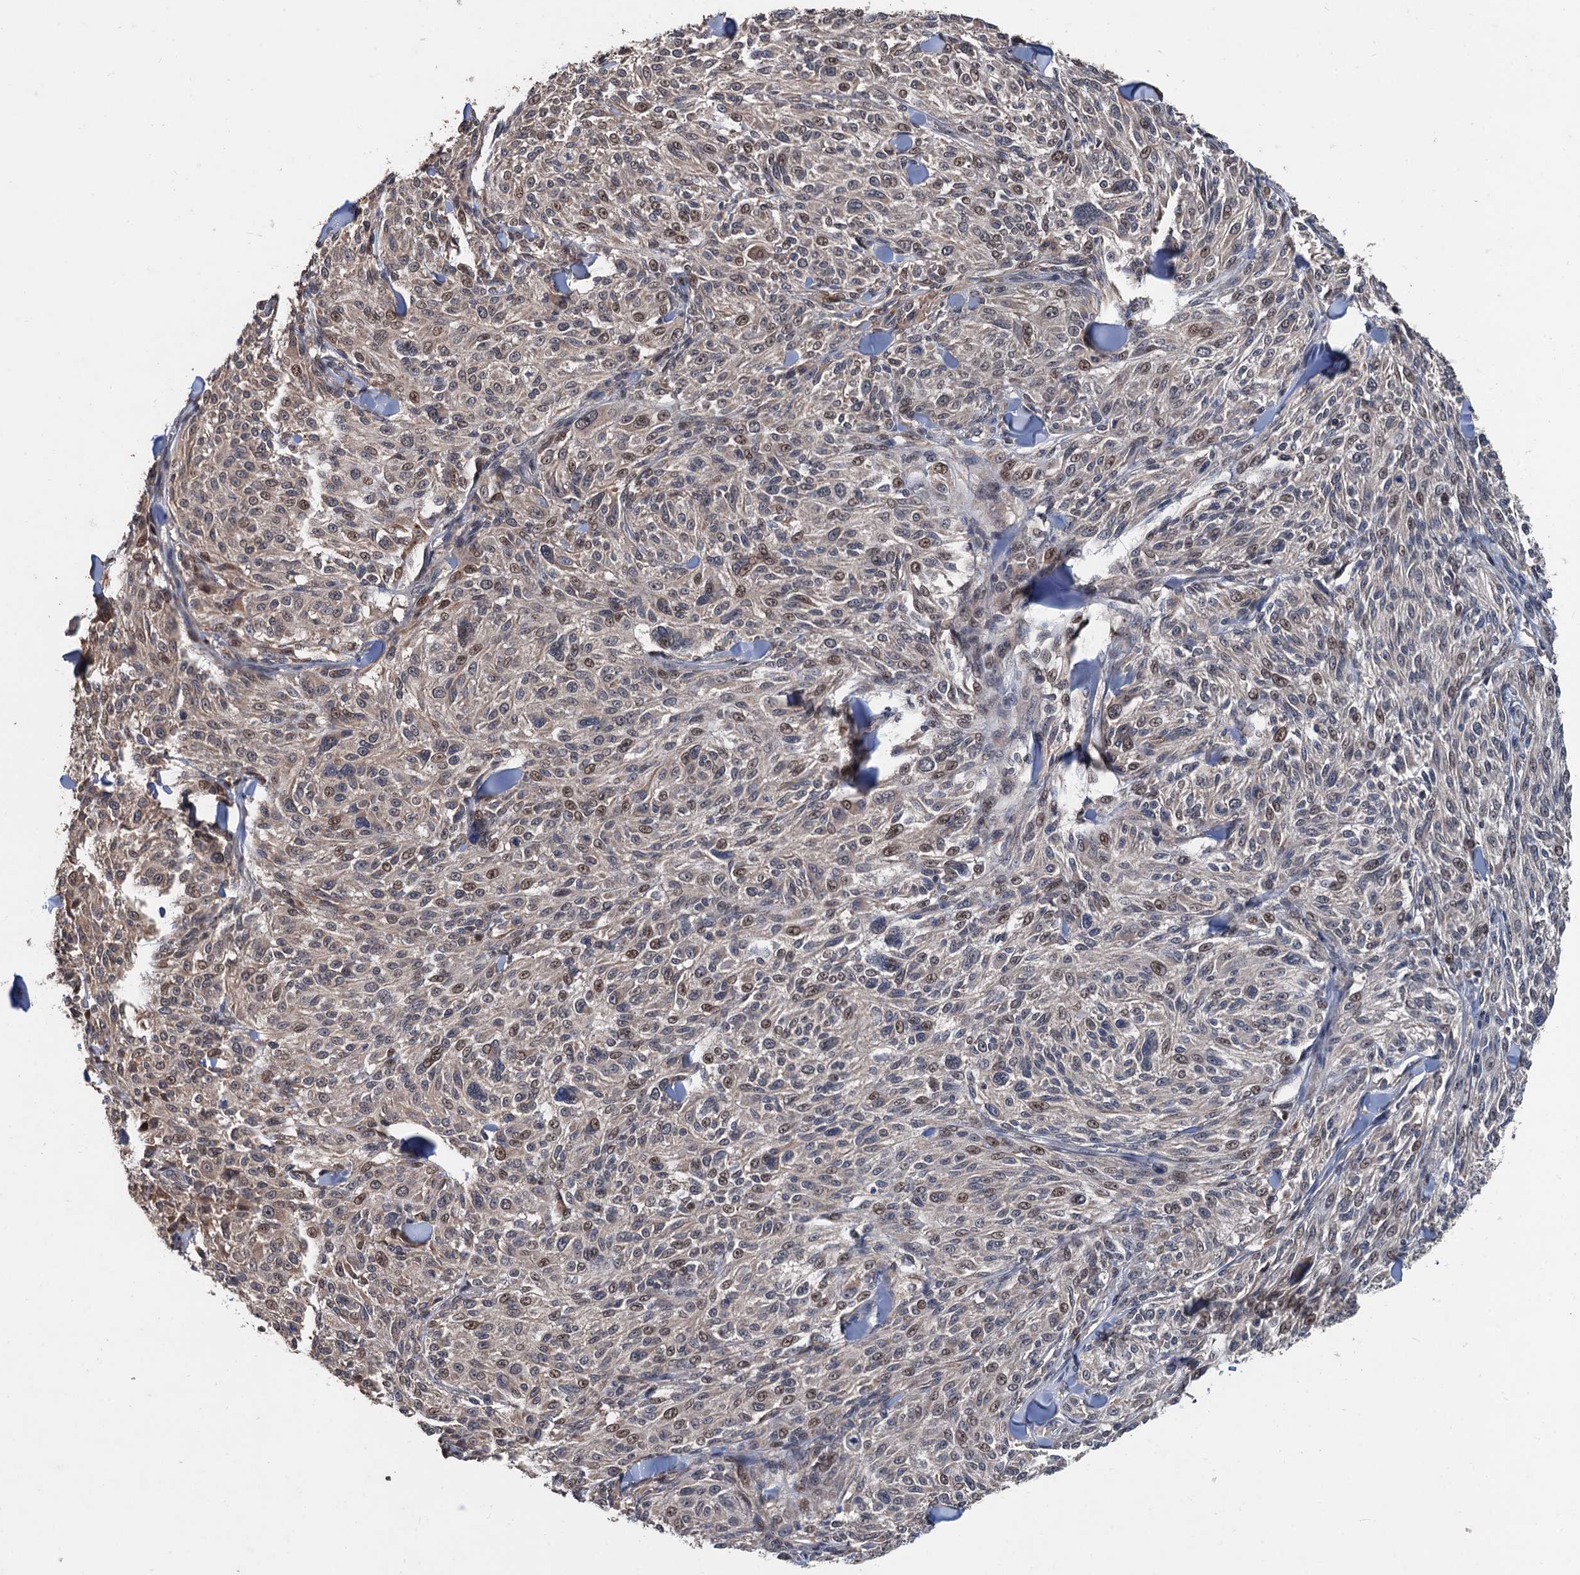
{"staining": {"intensity": "moderate", "quantity": "<25%", "location": "nuclear"}, "tissue": "melanoma", "cell_type": "Tumor cells", "image_type": "cancer", "snomed": [{"axis": "morphology", "description": "Malignant melanoma, NOS"}, {"axis": "topography", "description": "Skin of trunk"}], "caption": "IHC image of malignant melanoma stained for a protein (brown), which shows low levels of moderate nuclear expression in about <25% of tumor cells.", "gene": "ZNF438", "patient": {"sex": "male", "age": 71}}